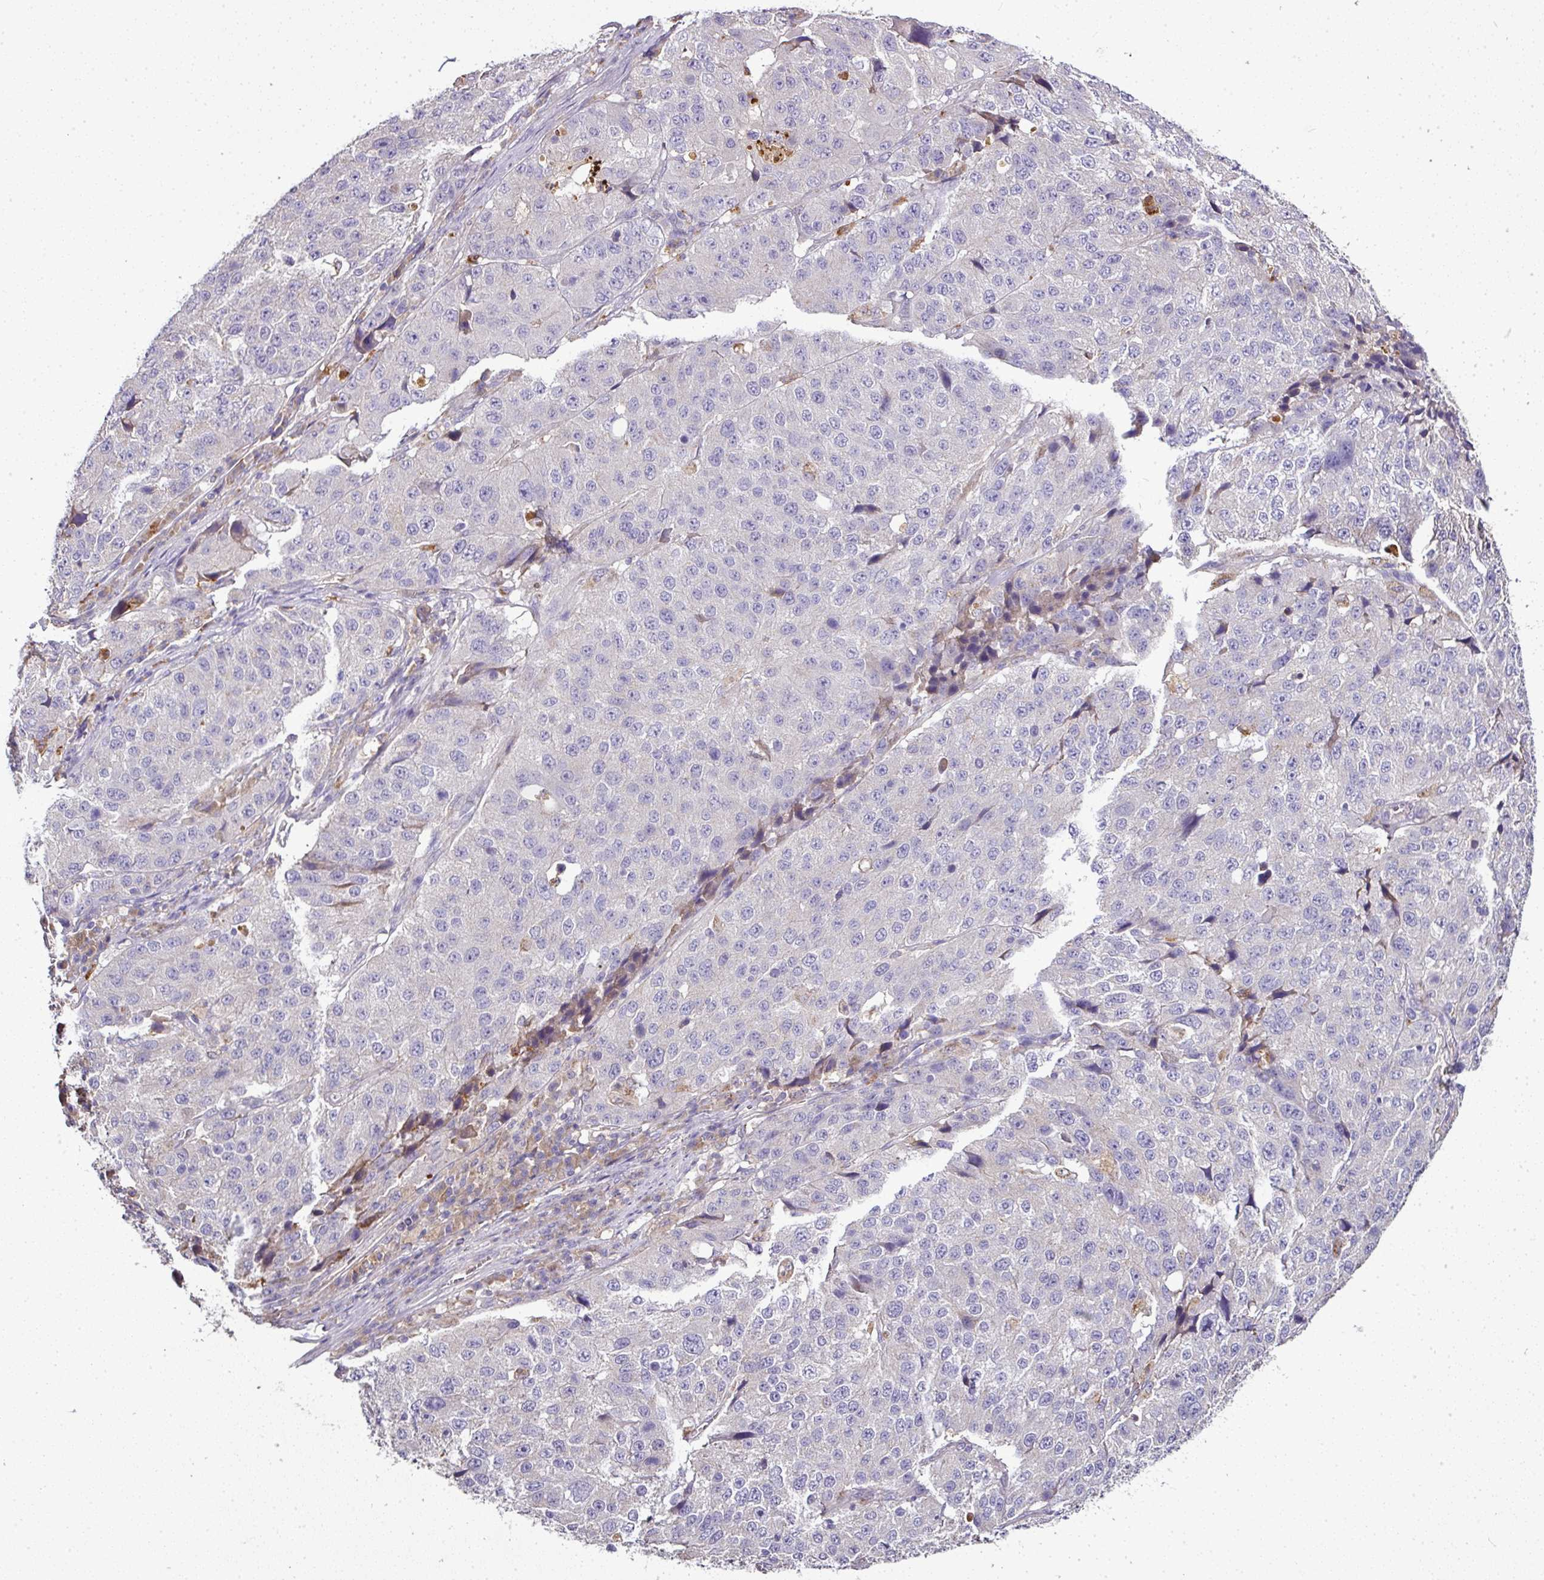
{"staining": {"intensity": "negative", "quantity": "none", "location": "none"}, "tissue": "stomach cancer", "cell_type": "Tumor cells", "image_type": "cancer", "snomed": [{"axis": "morphology", "description": "Adenocarcinoma, NOS"}, {"axis": "topography", "description": "Stomach"}], "caption": "This histopathology image is of stomach cancer stained with immunohistochemistry to label a protein in brown with the nuclei are counter-stained blue. There is no positivity in tumor cells.", "gene": "CAB39L", "patient": {"sex": "male", "age": 71}}